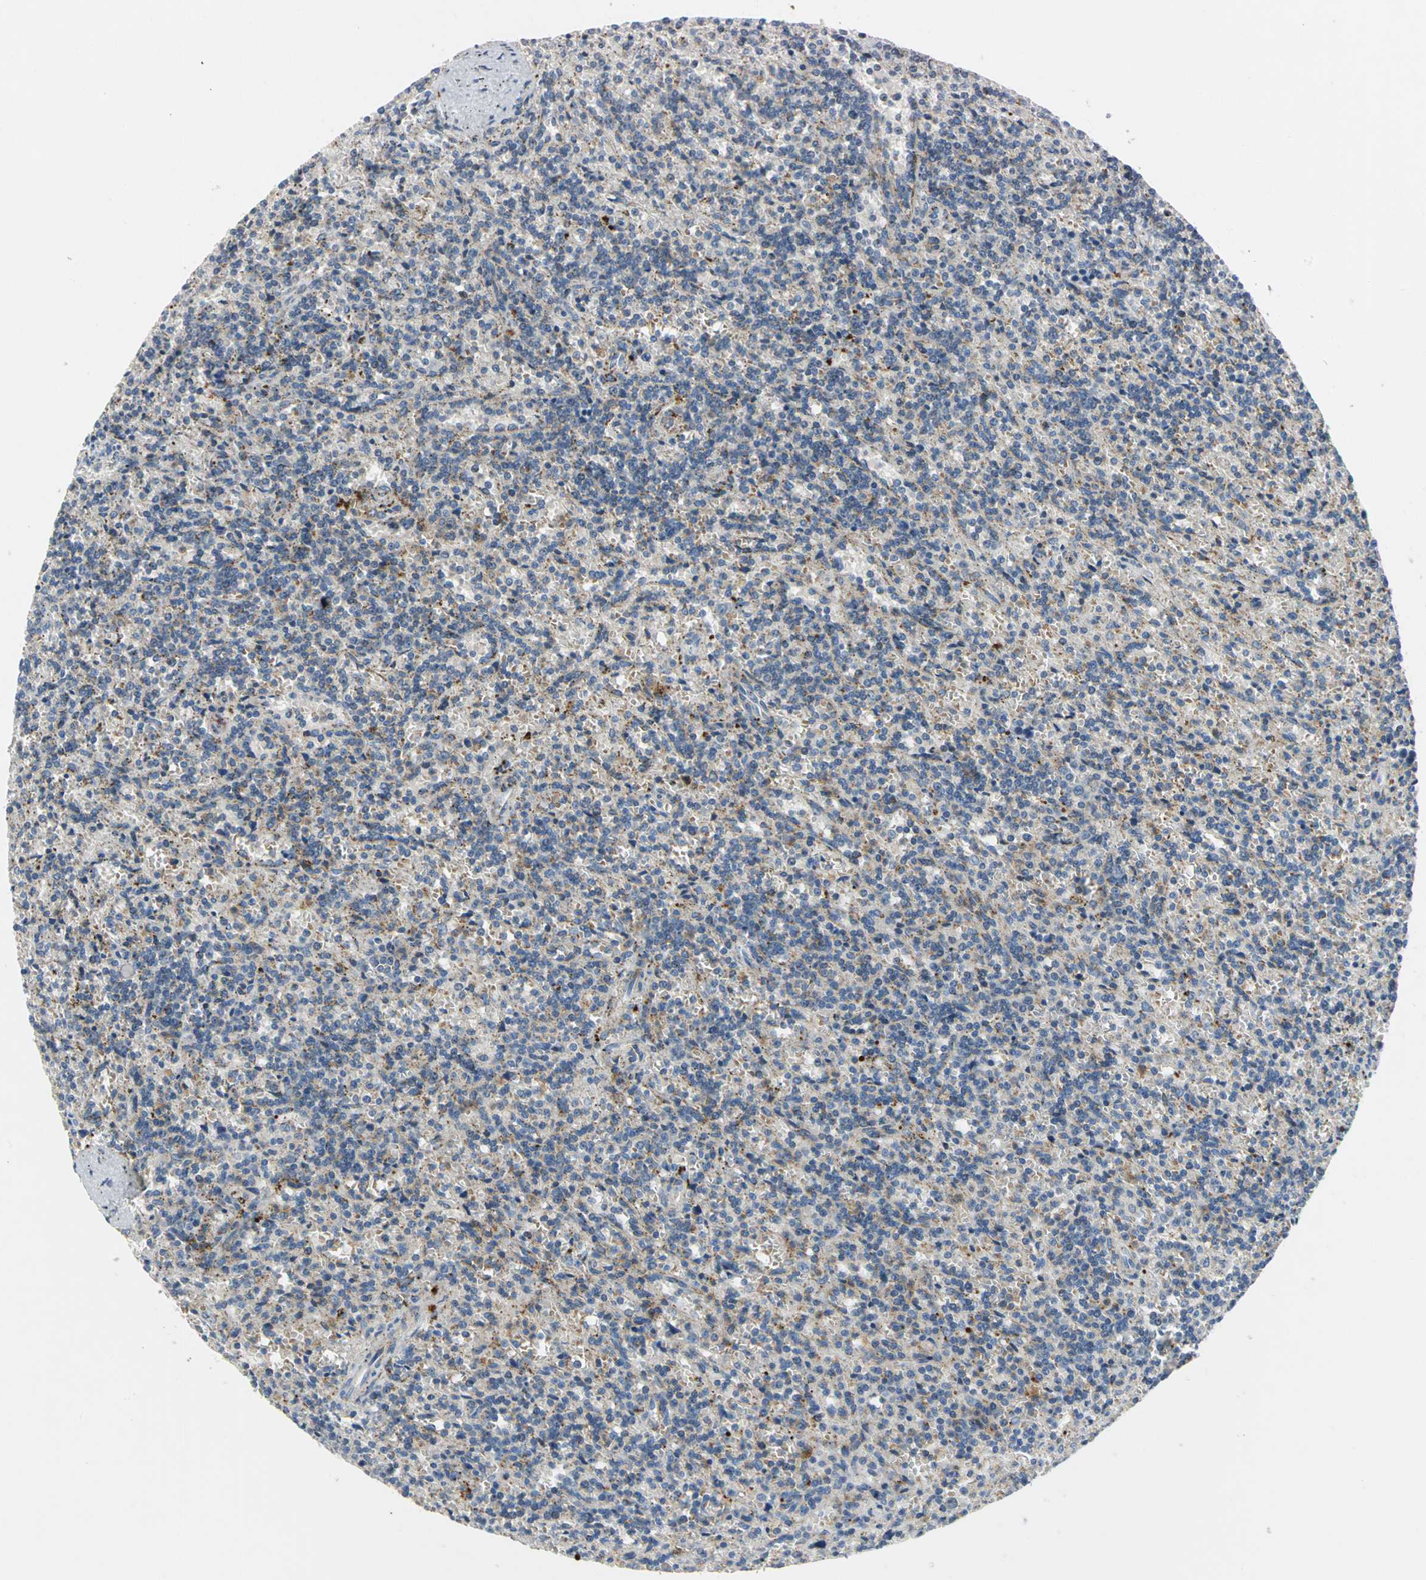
{"staining": {"intensity": "moderate", "quantity": "25%-75%", "location": "cytoplasmic/membranous"}, "tissue": "lymphoma", "cell_type": "Tumor cells", "image_type": "cancer", "snomed": [{"axis": "morphology", "description": "Malignant lymphoma, non-Hodgkin's type, Low grade"}, {"axis": "topography", "description": "Spleen"}], "caption": "The image demonstrates a brown stain indicating the presence of a protein in the cytoplasmic/membranous of tumor cells in low-grade malignant lymphoma, non-Hodgkin's type. (Stains: DAB in brown, nuclei in blue, Microscopy: brightfield microscopy at high magnification).", "gene": "SPPL2B", "patient": {"sex": "male", "age": 73}}